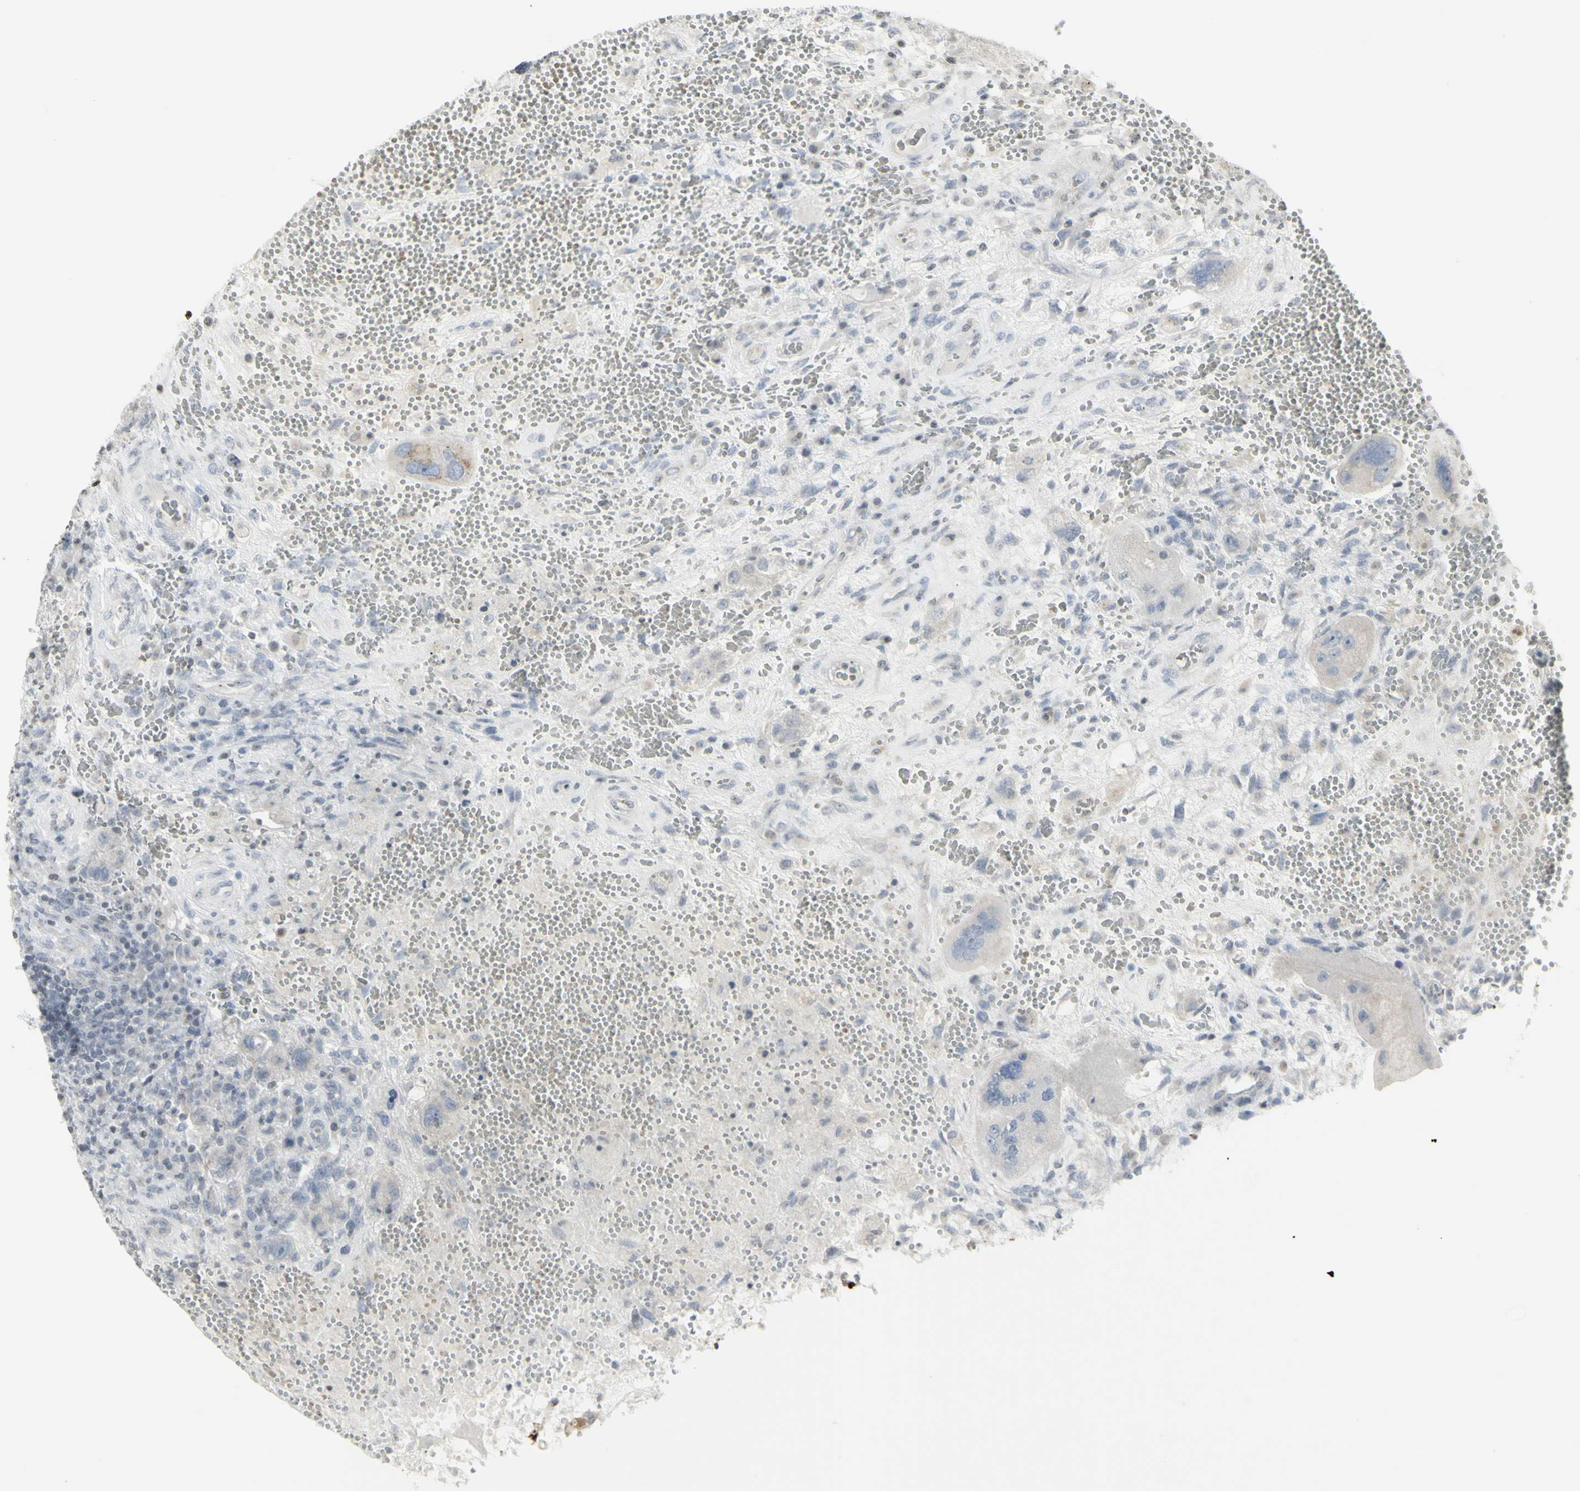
{"staining": {"intensity": "negative", "quantity": "none", "location": "none"}, "tissue": "testis cancer", "cell_type": "Tumor cells", "image_type": "cancer", "snomed": [{"axis": "morphology", "description": "Carcinoma, Embryonal, NOS"}, {"axis": "topography", "description": "Testis"}], "caption": "Image shows no significant protein expression in tumor cells of testis cancer.", "gene": "MUC5AC", "patient": {"sex": "male", "age": 26}}